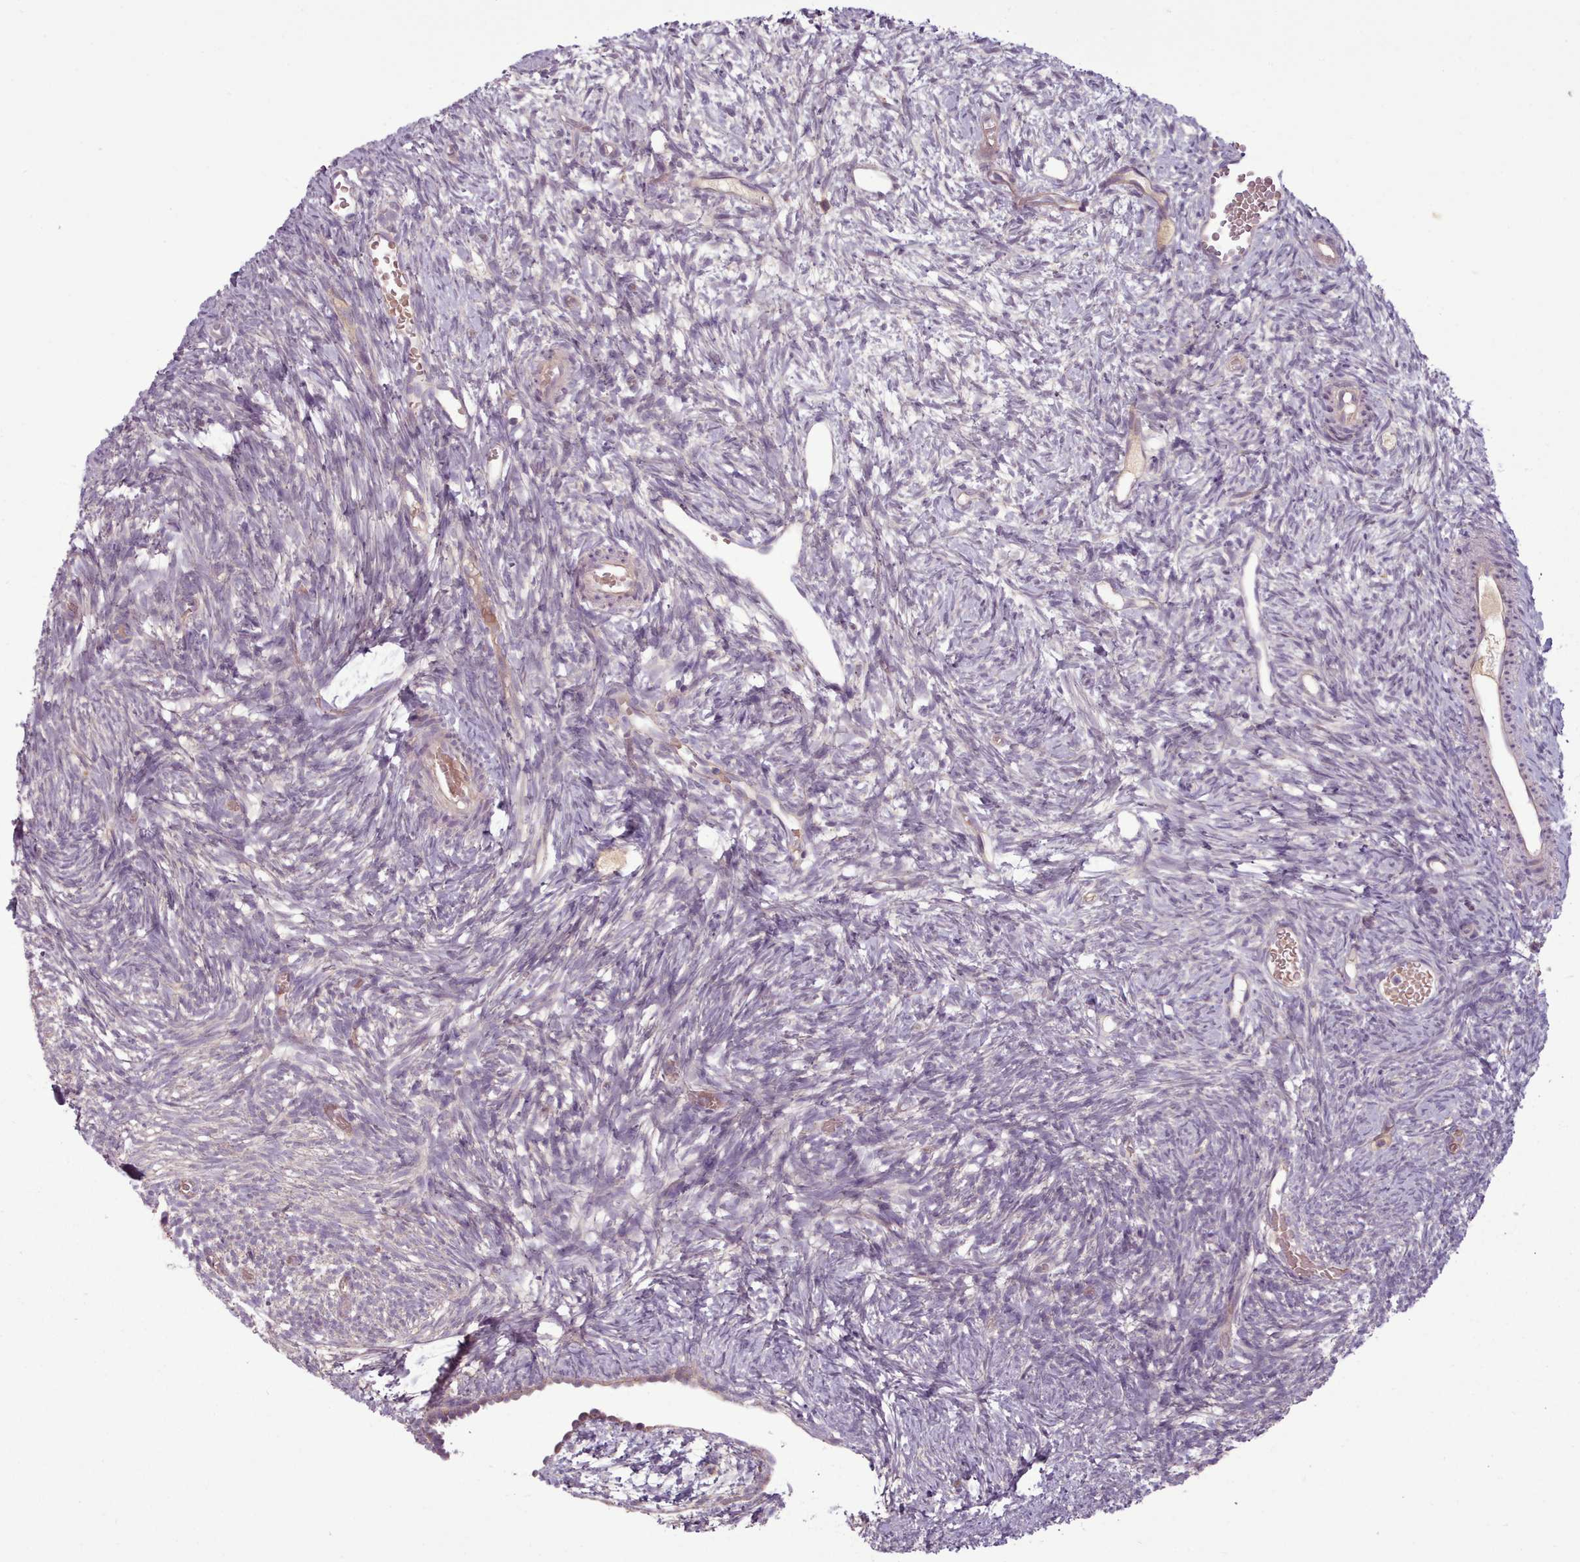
{"staining": {"intensity": "negative", "quantity": "none", "location": "none"}, "tissue": "ovary", "cell_type": "Ovarian stroma cells", "image_type": "normal", "snomed": [{"axis": "morphology", "description": "Normal tissue, NOS"}, {"axis": "topography", "description": "Ovary"}], "caption": "The immunohistochemistry (IHC) histopathology image has no significant expression in ovarian stroma cells of ovary. (Immunohistochemistry (ihc), brightfield microscopy, high magnification).", "gene": "NT5DC2", "patient": {"sex": "female", "age": 39}}